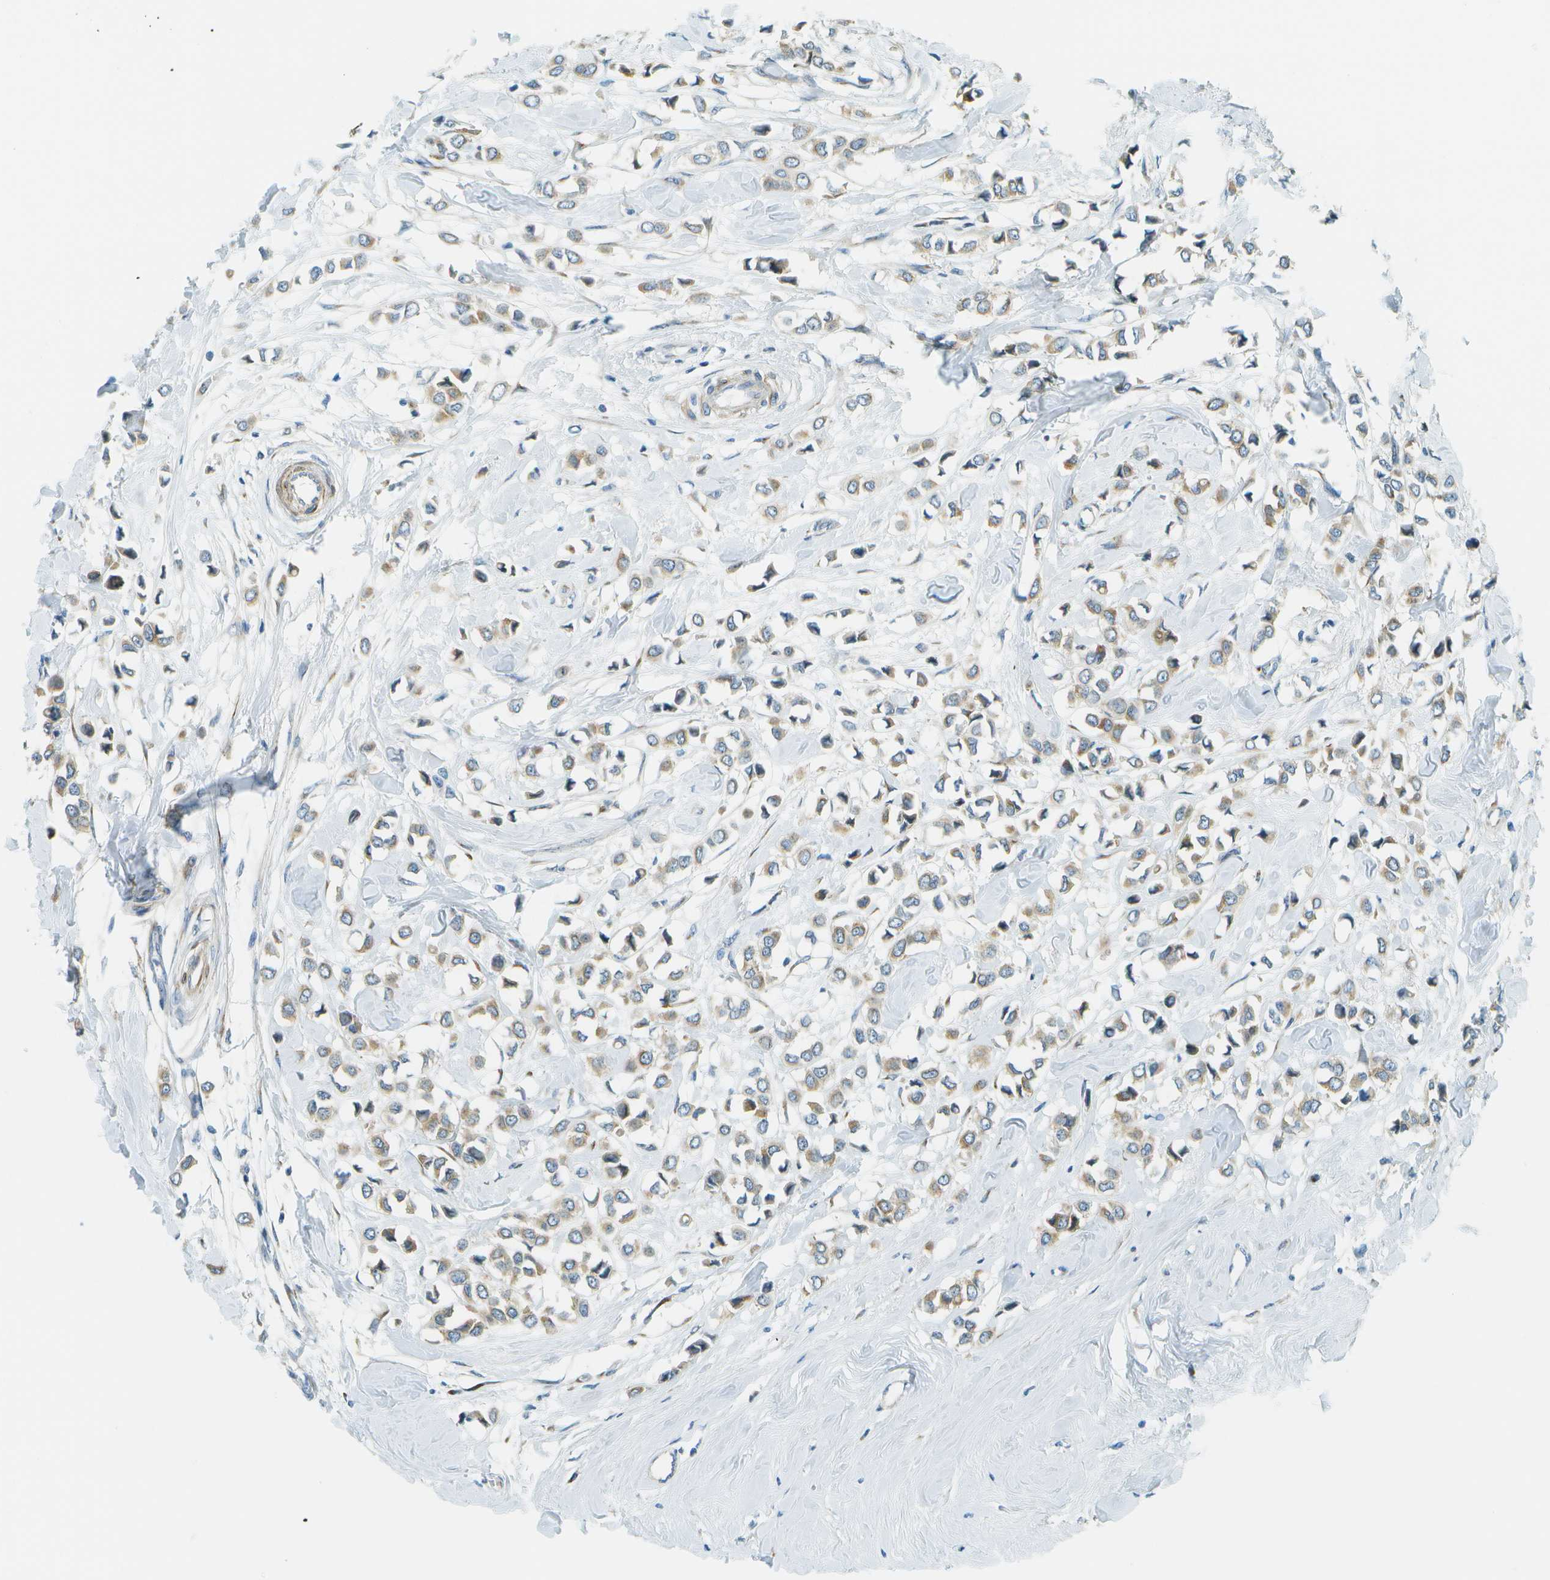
{"staining": {"intensity": "moderate", "quantity": ">75%", "location": "cytoplasmic/membranous"}, "tissue": "breast cancer", "cell_type": "Tumor cells", "image_type": "cancer", "snomed": [{"axis": "morphology", "description": "Lobular carcinoma"}, {"axis": "topography", "description": "Breast"}], "caption": "There is medium levels of moderate cytoplasmic/membranous positivity in tumor cells of lobular carcinoma (breast), as demonstrated by immunohistochemical staining (brown color).", "gene": "ACBD3", "patient": {"sex": "female", "age": 51}}